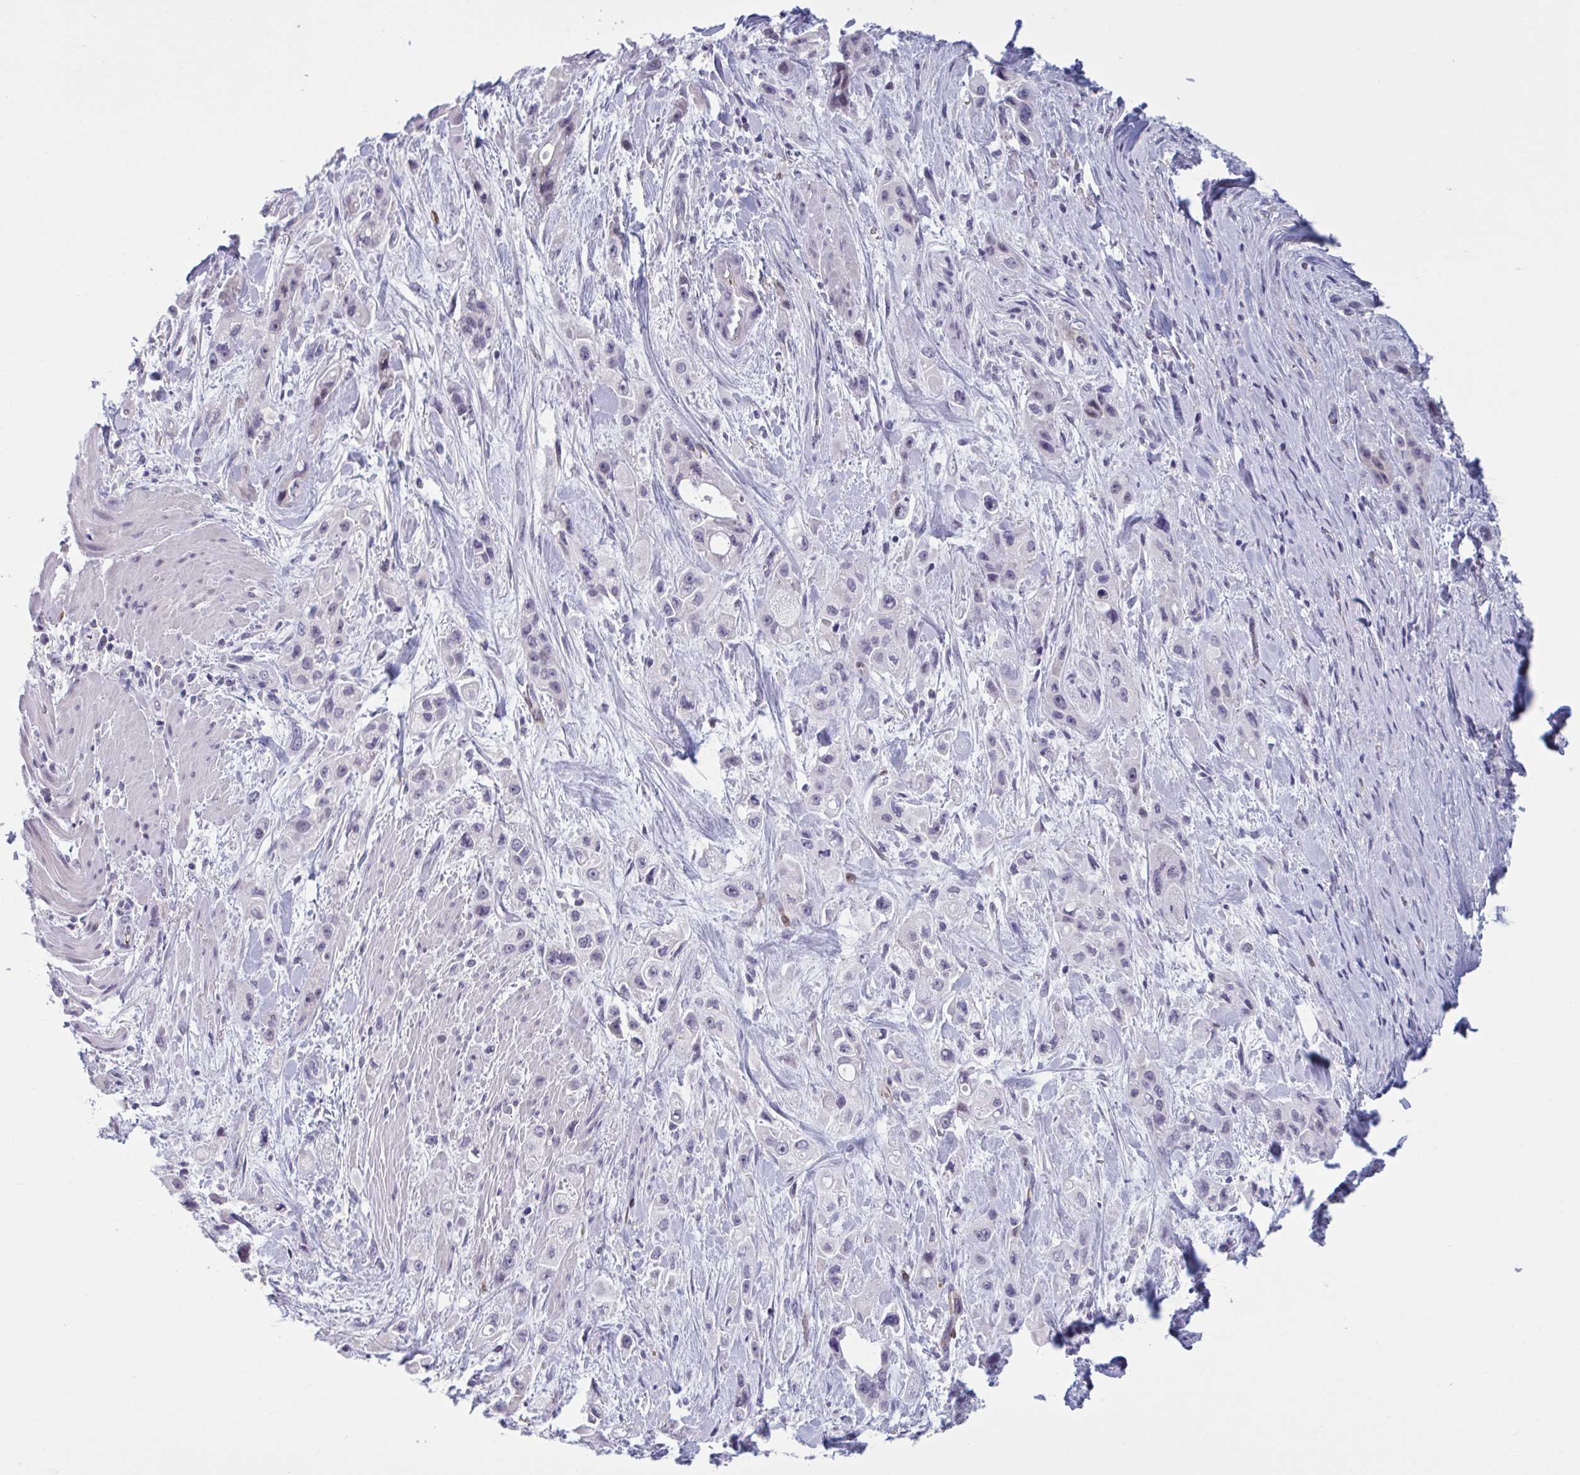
{"staining": {"intensity": "negative", "quantity": "none", "location": "none"}, "tissue": "pancreatic cancer", "cell_type": "Tumor cells", "image_type": "cancer", "snomed": [{"axis": "morphology", "description": "Adenocarcinoma, NOS"}, {"axis": "topography", "description": "Pancreas"}], "caption": "Tumor cells are negative for brown protein staining in pancreatic cancer.", "gene": "HSD11B2", "patient": {"sex": "female", "age": 66}}